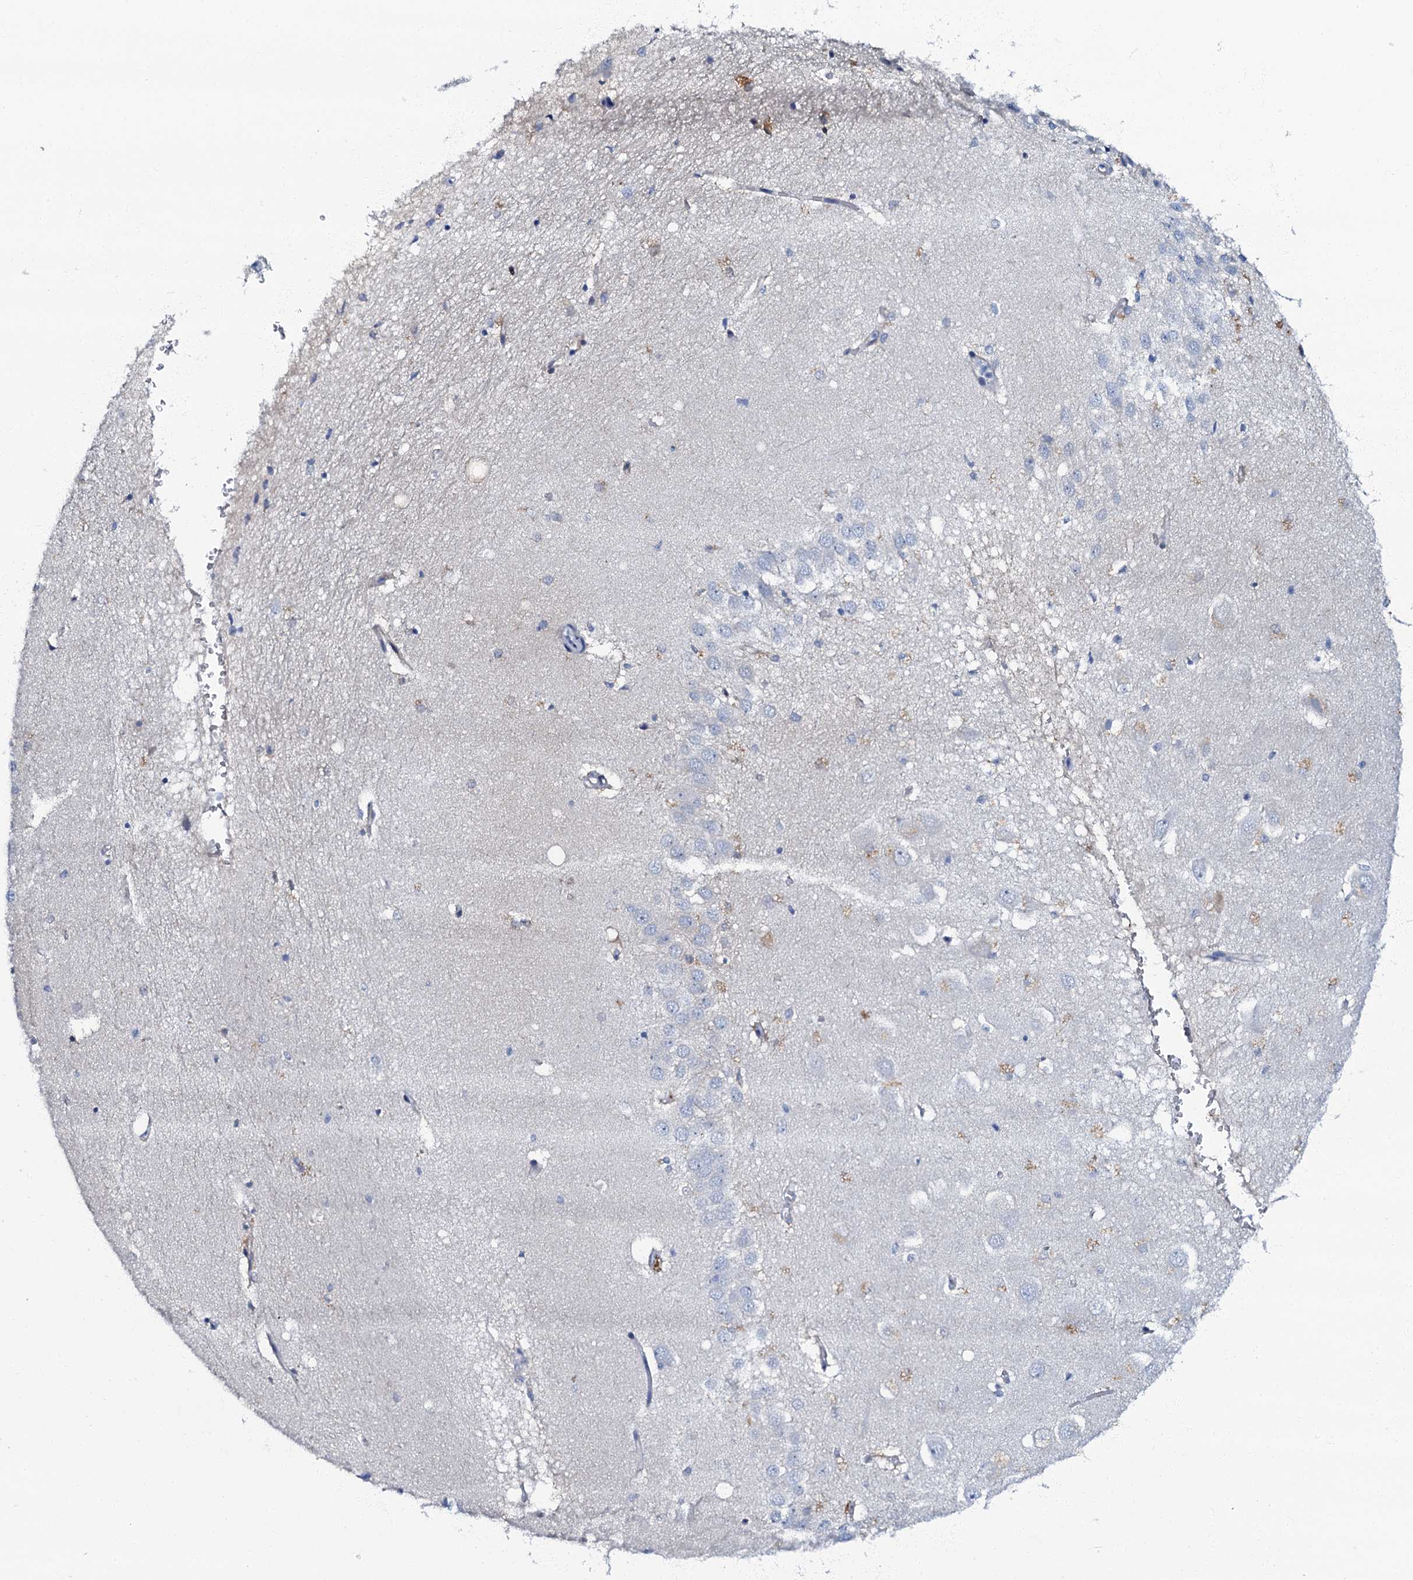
{"staining": {"intensity": "negative", "quantity": "none", "location": "none"}, "tissue": "hippocampus", "cell_type": "Glial cells", "image_type": "normal", "snomed": [{"axis": "morphology", "description": "Normal tissue, NOS"}, {"axis": "topography", "description": "Hippocampus"}], "caption": "Glial cells are negative for protein expression in unremarkable human hippocampus.", "gene": "MFSD5", "patient": {"sex": "female", "age": 64}}